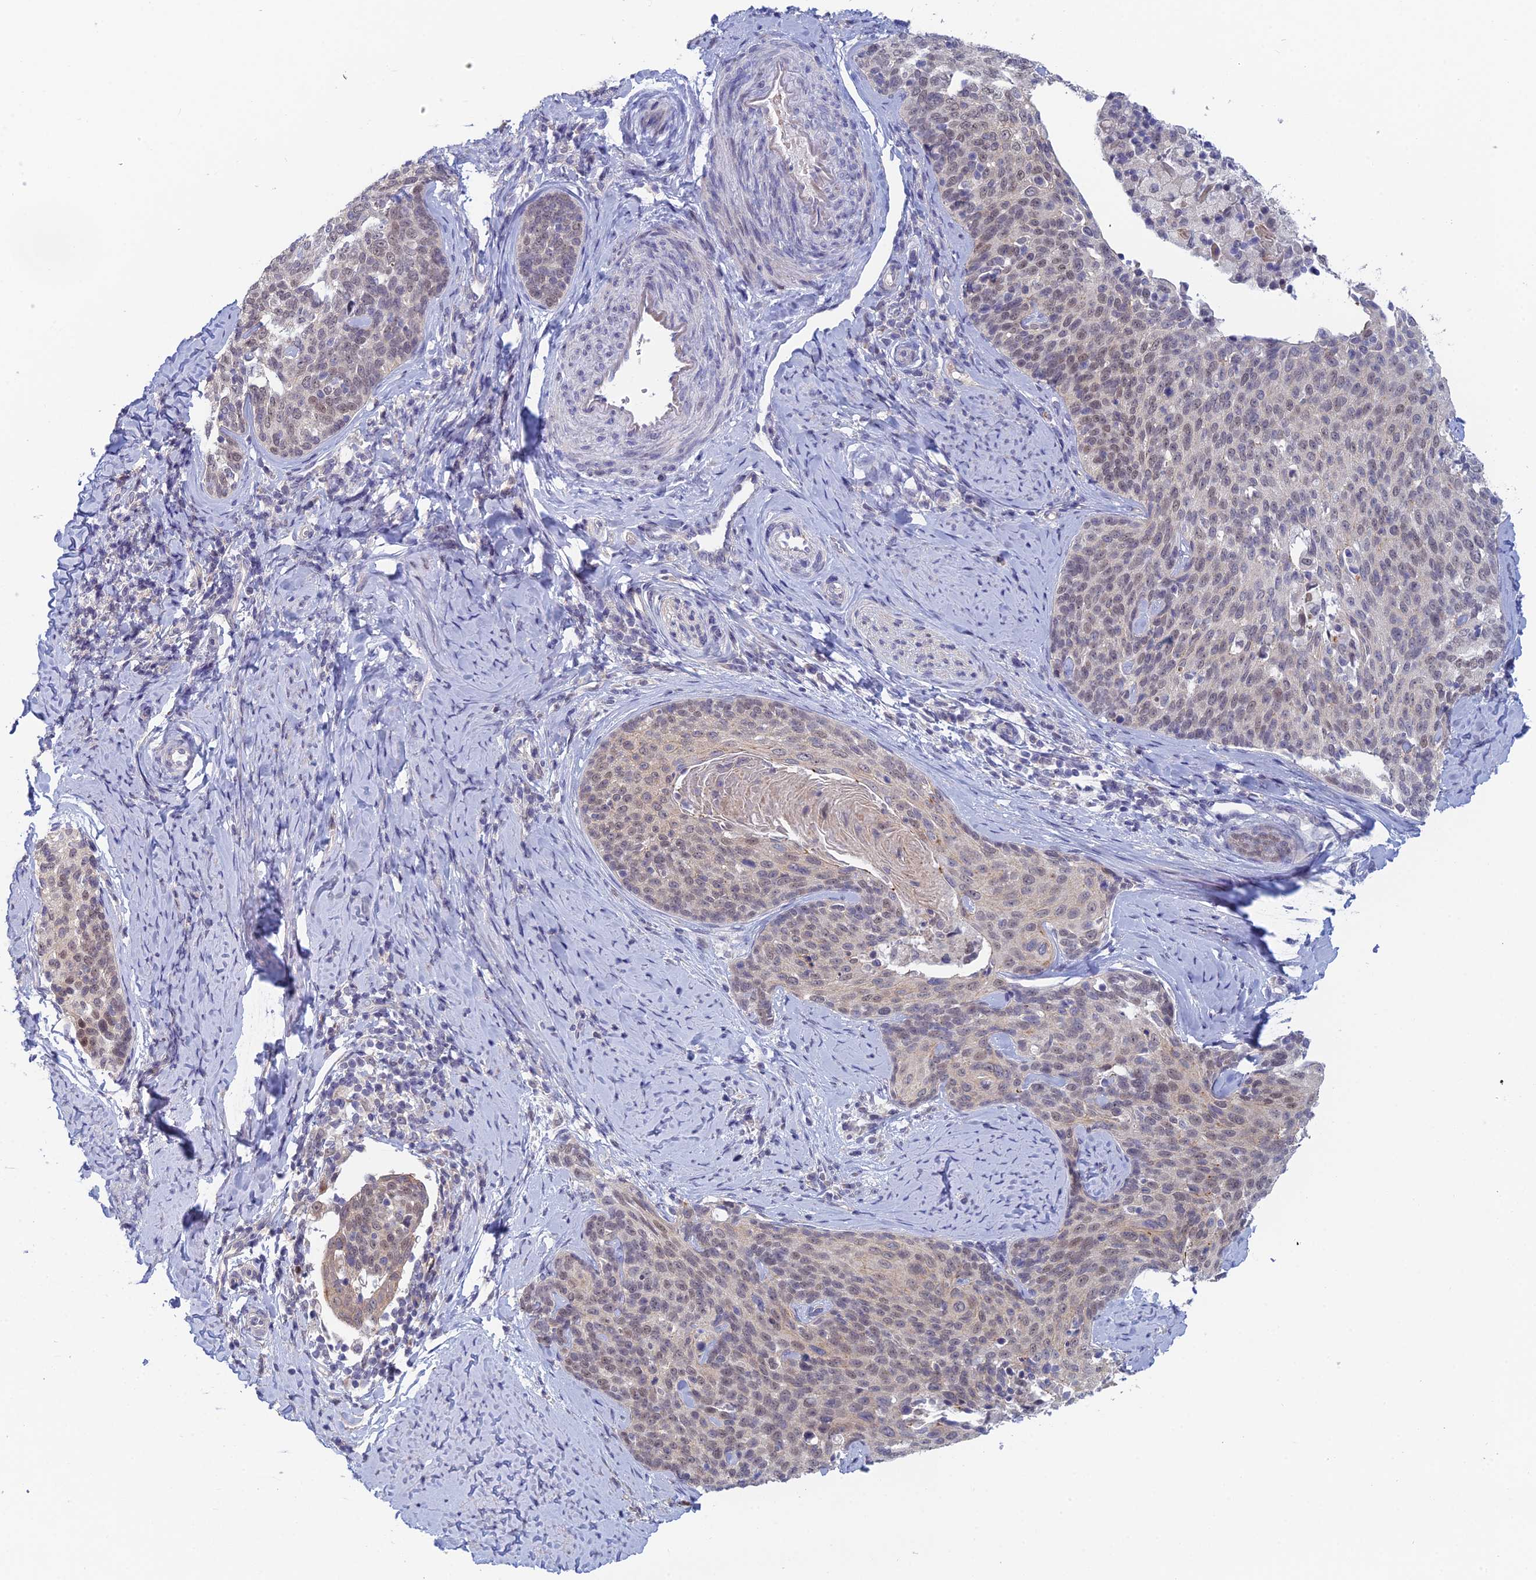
{"staining": {"intensity": "weak", "quantity": "<25%", "location": "nuclear"}, "tissue": "cervical cancer", "cell_type": "Tumor cells", "image_type": "cancer", "snomed": [{"axis": "morphology", "description": "Squamous cell carcinoma, NOS"}, {"axis": "topography", "description": "Cervix"}], "caption": "Immunohistochemistry photomicrograph of squamous cell carcinoma (cervical) stained for a protein (brown), which reveals no staining in tumor cells. The staining was performed using DAB (3,3'-diaminobenzidine) to visualize the protein expression in brown, while the nuclei were stained in blue with hematoxylin (Magnification: 20x).", "gene": "GIPC1", "patient": {"sex": "female", "age": 50}}